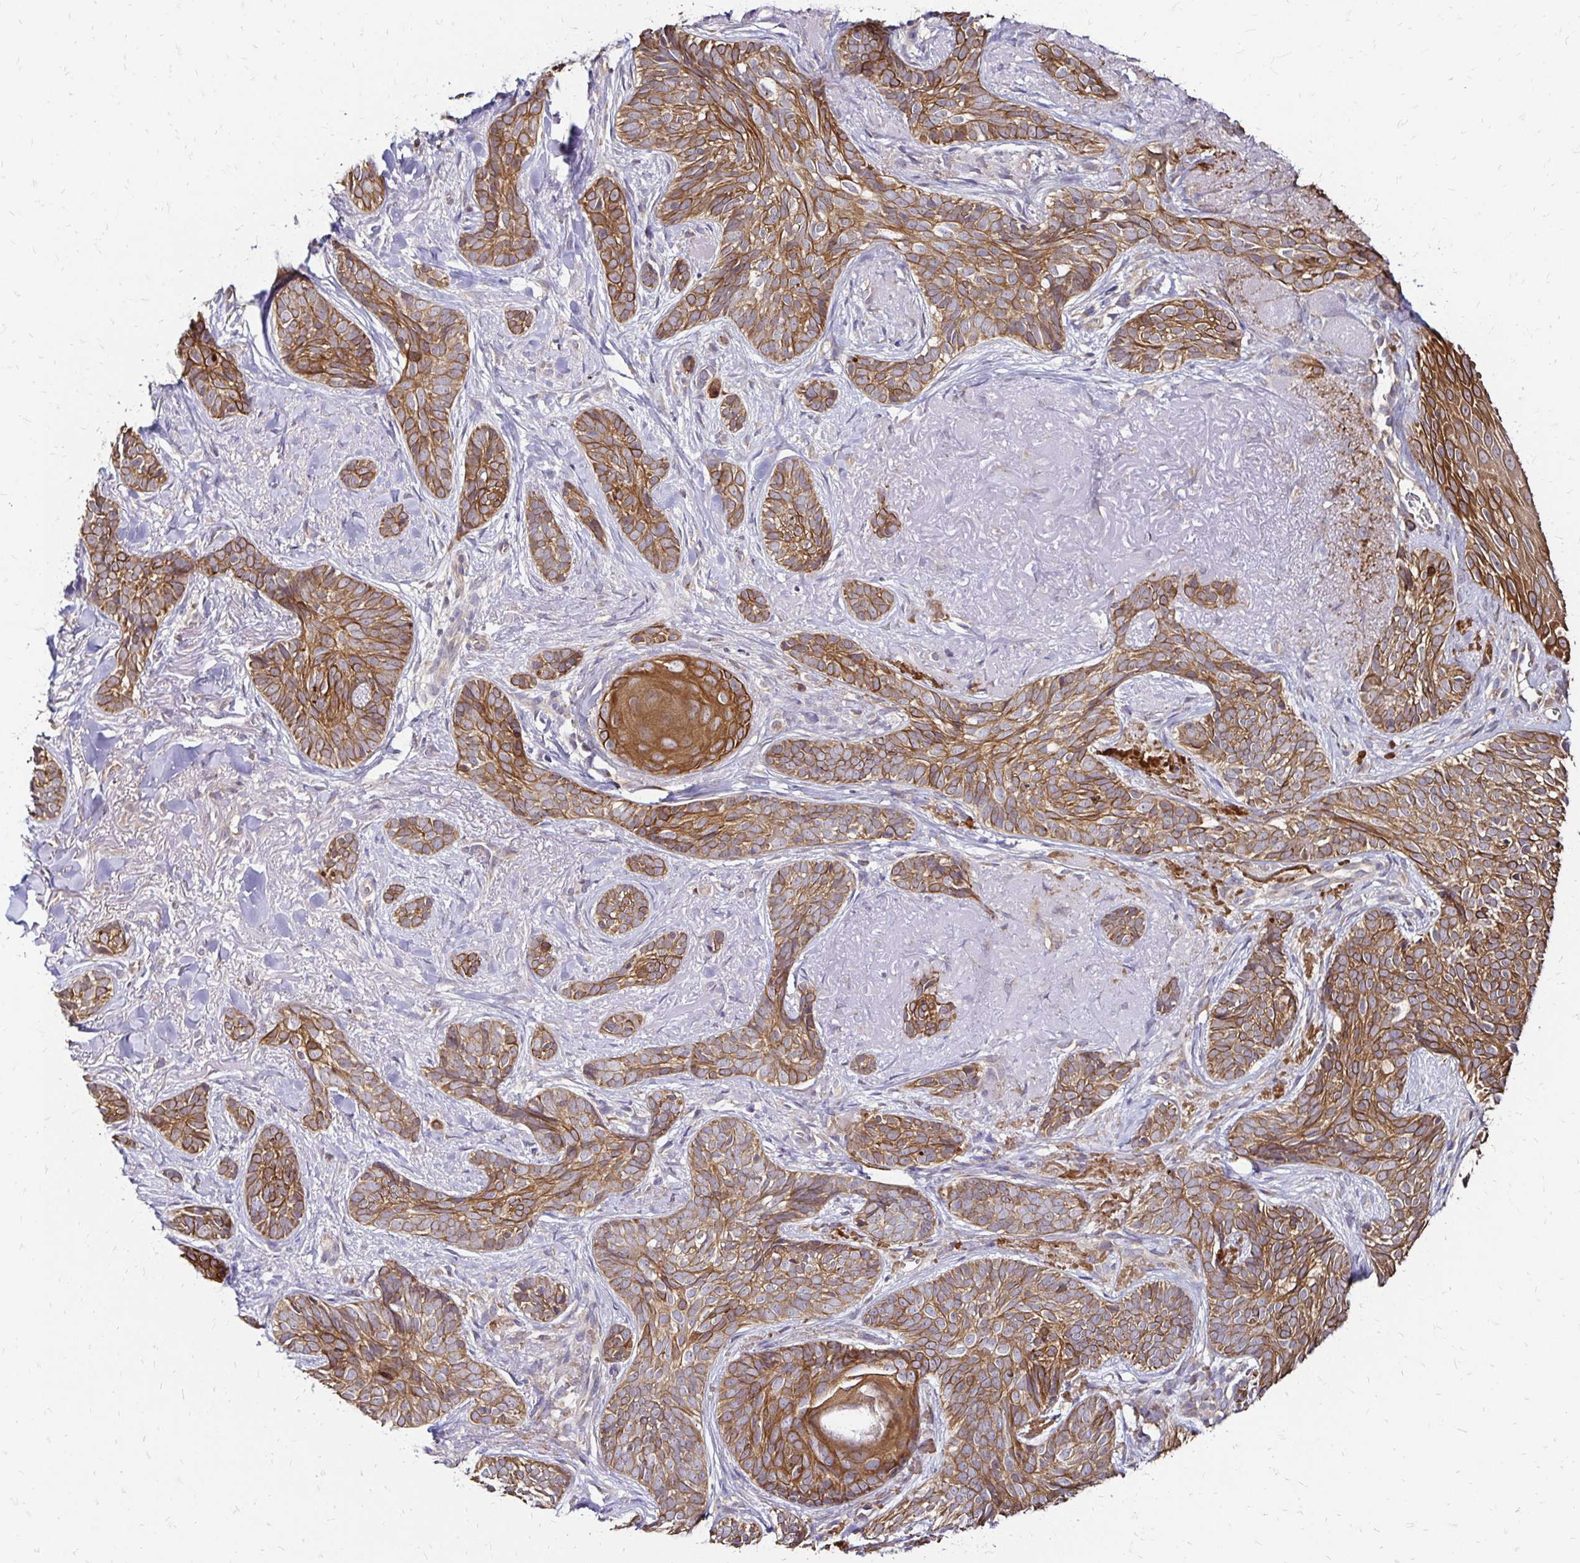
{"staining": {"intensity": "moderate", "quantity": ">75%", "location": "cytoplasmic/membranous"}, "tissue": "skin cancer", "cell_type": "Tumor cells", "image_type": "cancer", "snomed": [{"axis": "morphology", "description": "Basal cell carcinoma"}, {"axis": "morphology", "description": "BCC, high aggressive"}, {"axis": "topography", "description": "Skin"}], "caption": "Immunohistochemistry (IHC) (DAB) staining of basal cell carcinoma (skin) exhibits moderate cytoplasmic/membranous protein expression in about >75% of tumor cells.", "gene": "ZW10", "patient": {"sex": "female", "age": 79}}